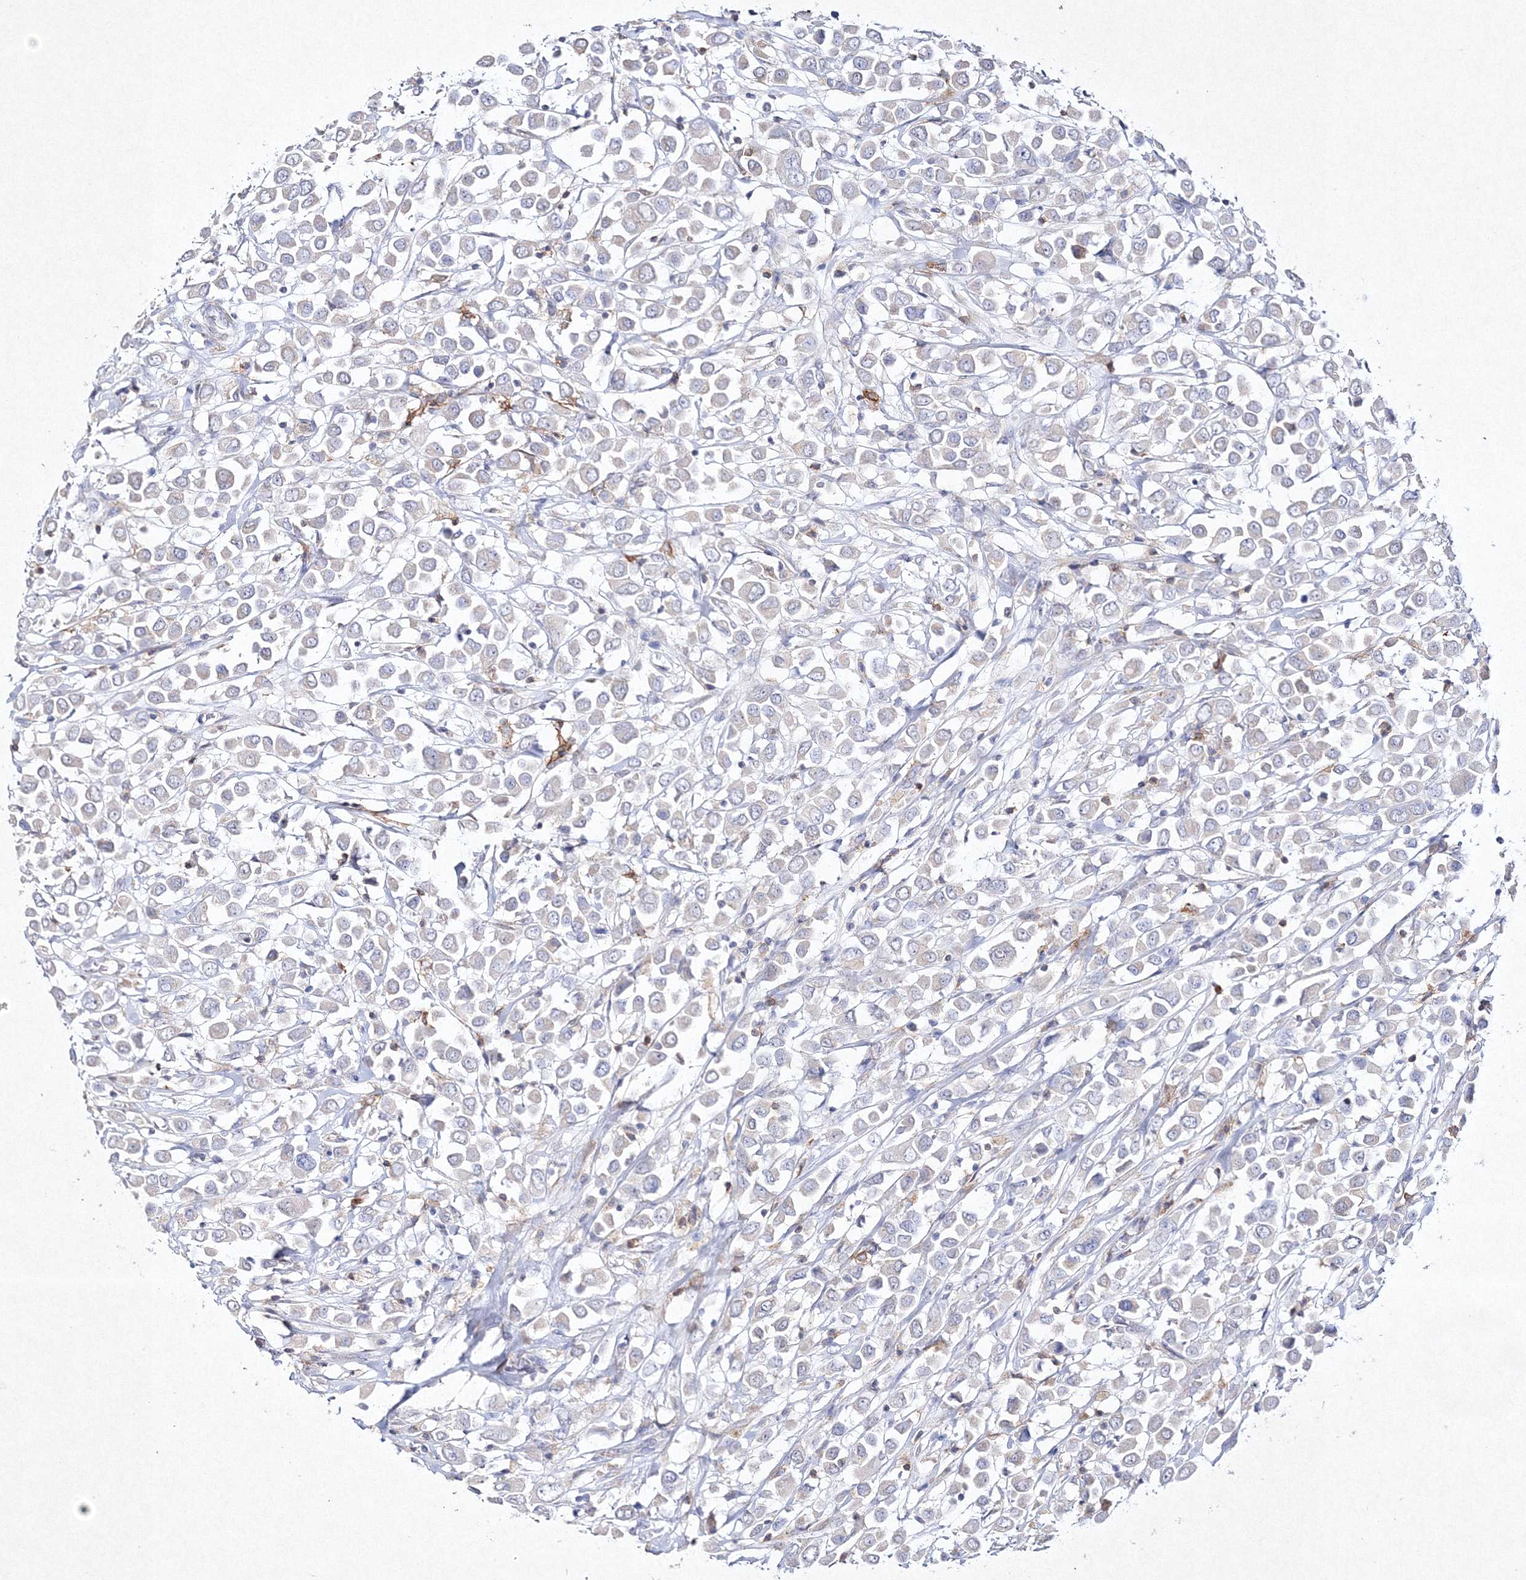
{"staining": {"intensity": "negative", "quantity": "none", "location": "none"}, "tissue": "breast cancer", "cell_type": "Tumor cells", "image_type": "cancer", "snomed": [{"axis": "morphology", "description": "Duct carcinoma"}, {"axis": "topography", "description": "Breast"}], "caption": "Micrograph shows no protein staining in tumor cells of breast cancer tissue.", "gene": "HCST", "patient": {"sex": "female", "age": 61}}